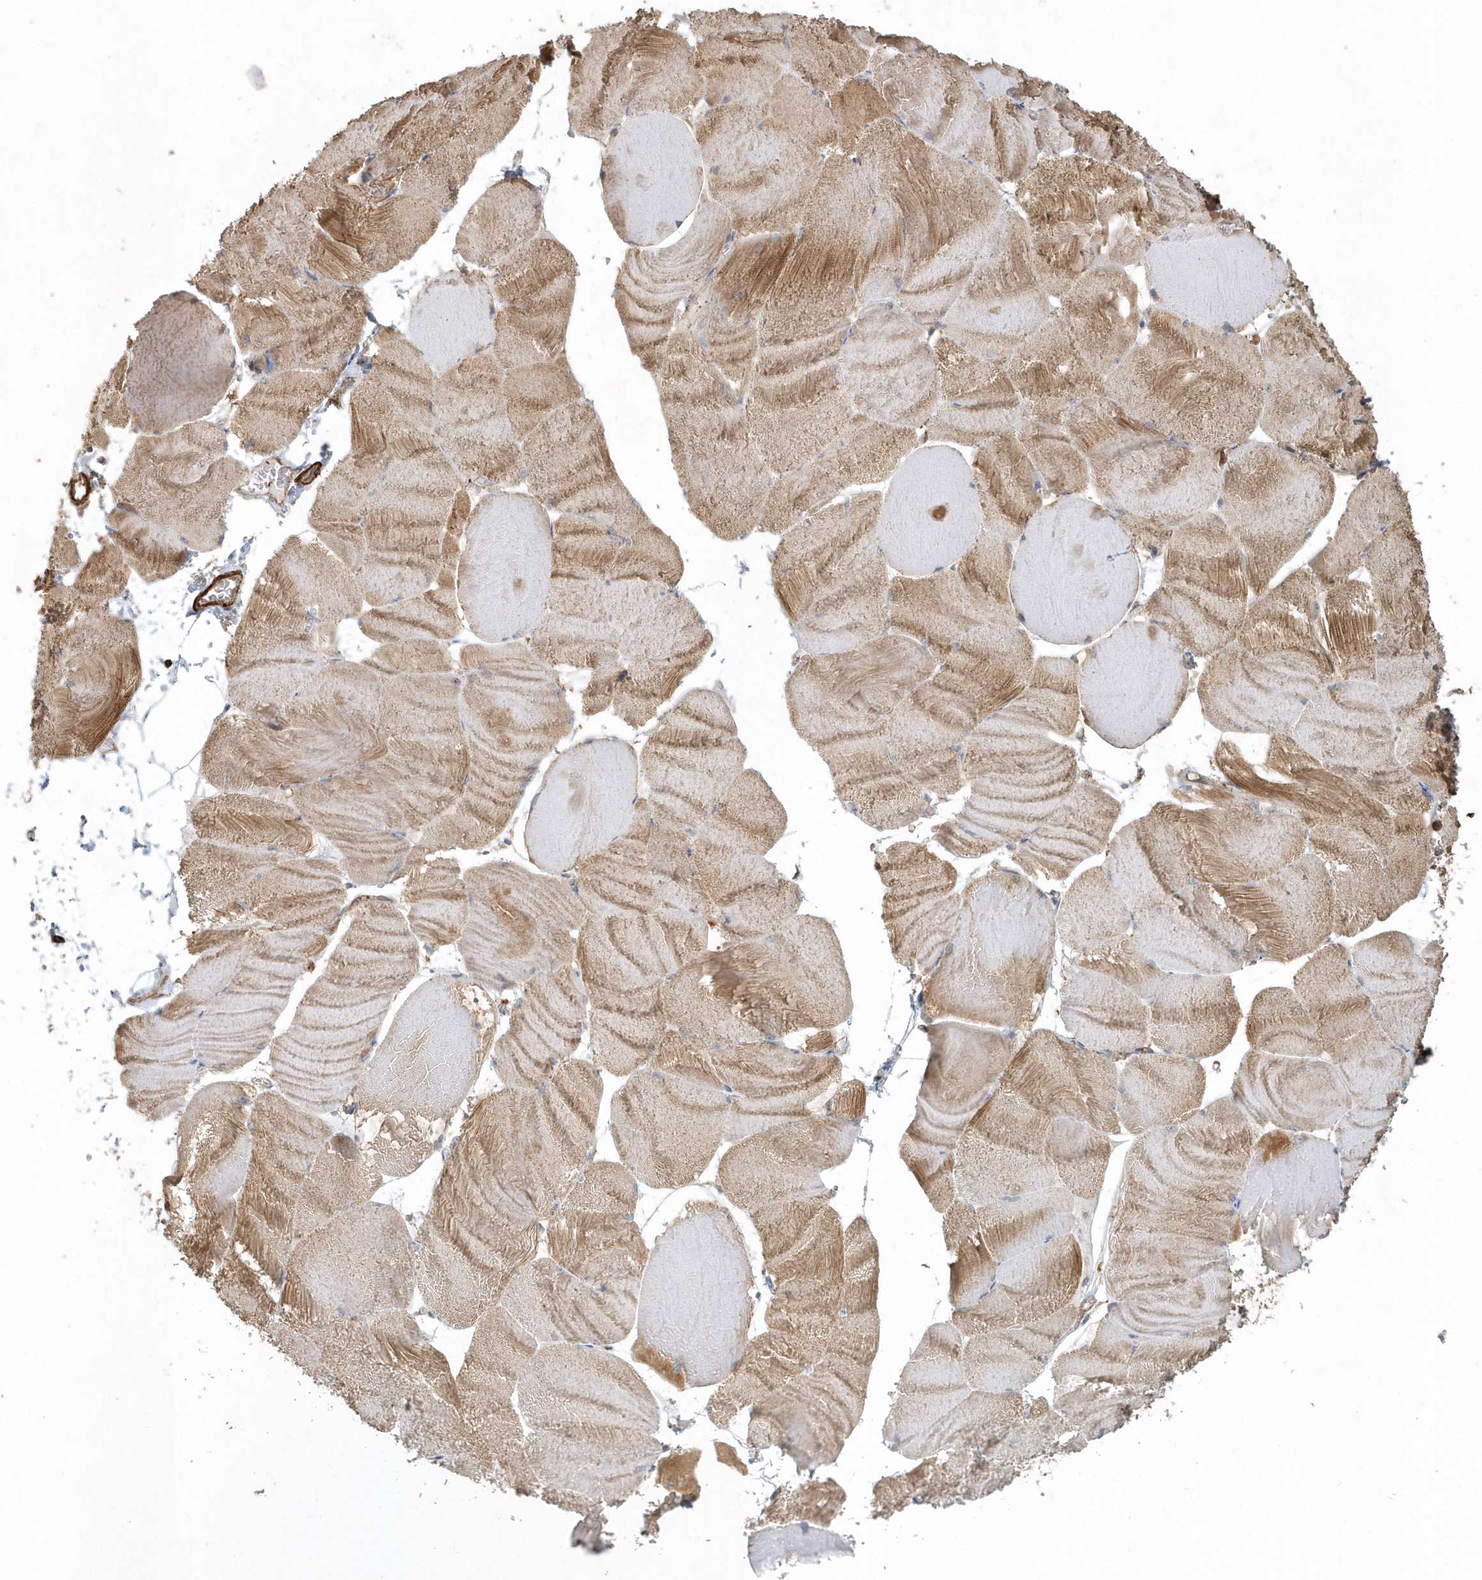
{"staining": {"intensity": "moderate", "quantity": ">75%", "location": "cytoplasmic/membranous"}, "tissue": "skeletal muscle", "cell_type": "Myocytes", "image_type": "normal", "snomed": [{"axis": "morphology", "description": "Normal tissue, NOS"}, {"axis": "morphology", "description": "Basal cell carcinoma"}, {"axis": "topography", "description": "Skeletal muscle"}], "caption": "DAB immunohistochemical staining of normal human skeletal muscle shows moderate cytoplasmic/membranous protein staining in approximately >75% of myocytes. Using DAB (brown) and hematoxylin (blue) stains, captured at high magnification using brightfield microscopy.", "gene": "MMUT", "patient": {"sex": "female", "age": 64}}